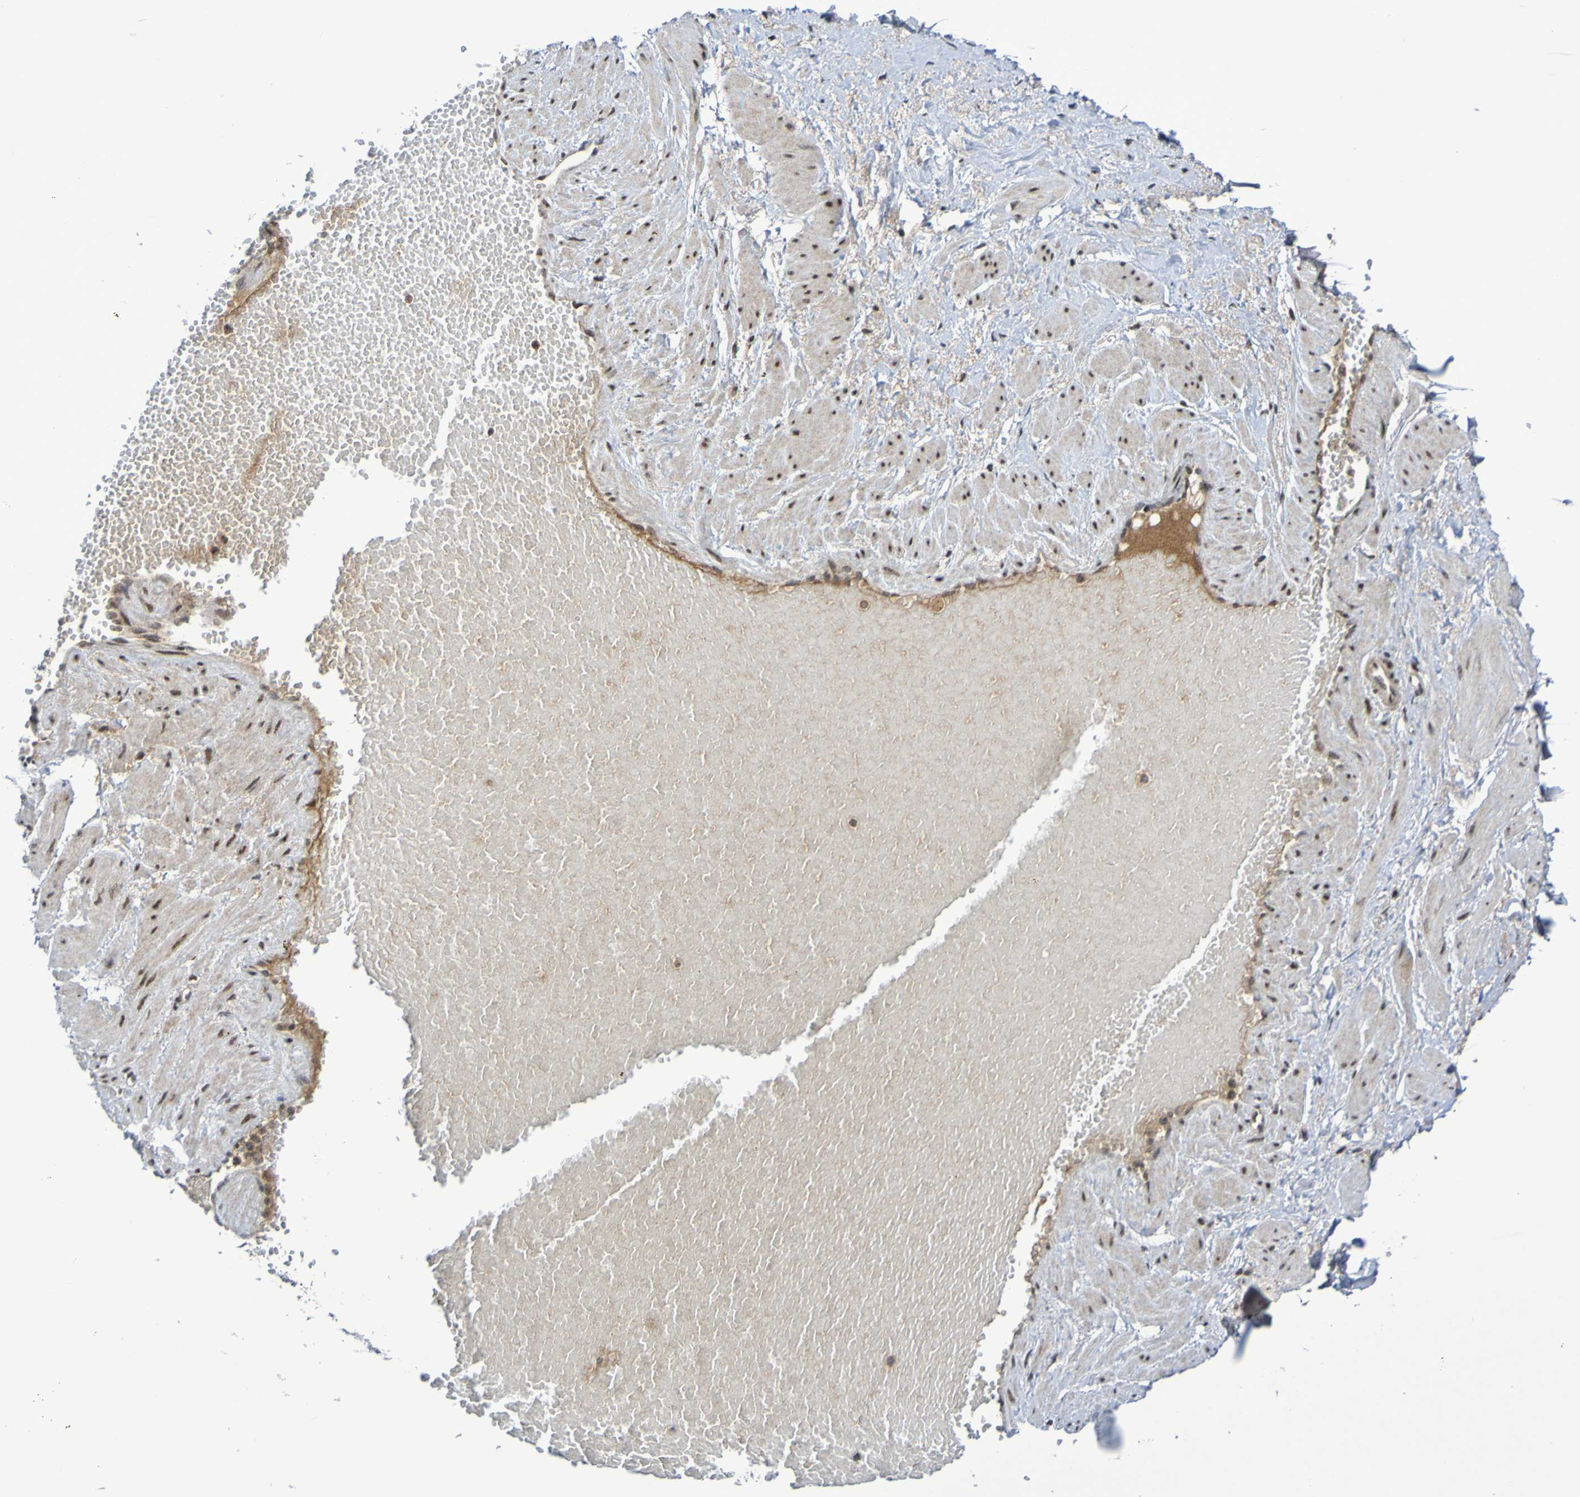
{"staining": {"intensity": "weak", "quantity": "25%-75%", "location": "cytoplasmic/membranous"}, "tissue": "adipose tissue", "cell_type": "Adipocytes", "image_type": "normal", "snomed": [{"axis": "morphology", "description": "Normal tissue, NOS"}, {"axis": "topography", "description": "Soft tissue"}, {"axis": "topography", "description": "Vascular tissue"}], "caption": "A micrograph of adipose tissue stained for a protein displays weak cytoplasmic/membranous brown staining in adipocytes. The protein is stained brown, and the nuclei are stained in blue (DAB IHC with brightfield microscopy, high magnification).", "gene": "ITLN1", "patient": {"sex": "female", "age": 35}}